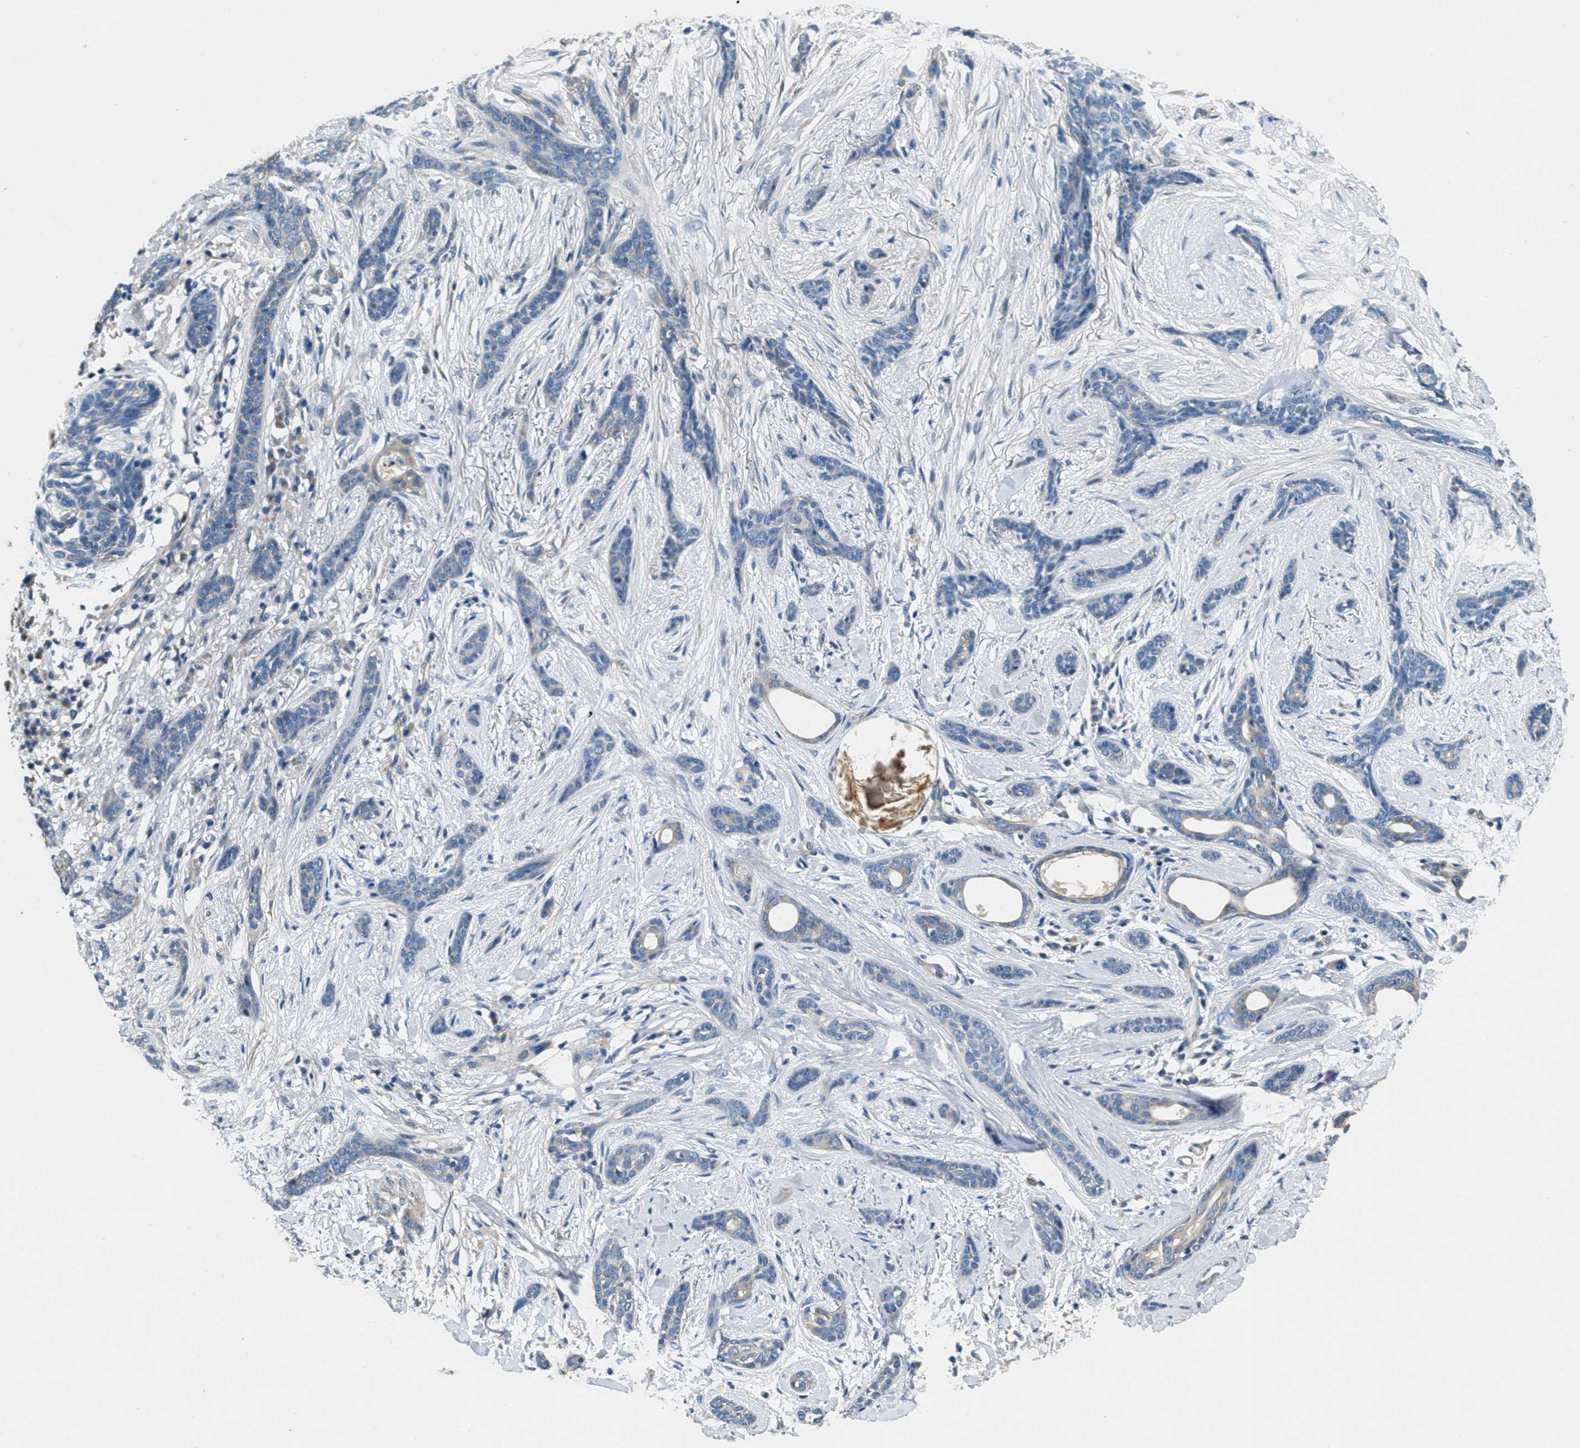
{"staining": {"intensity": "negative", "quantity": "none", "location": "none"}, "tissue": "skin cancer", "cell_type": "Tumor cells", "image_type": "cancer", "snomed": [{"axis": "morphology", "description": "Basal cell carcinoma"}, {"axis": "morphology", "description": "Adnexal tumor, benign"}, {"axis": "topography", "description": "Skin"}], "caption": "The image shows no staining of tumor cells in skin cancer.", "gene": "TOMM70", "patient": {"sex": "female", "age": 42}}